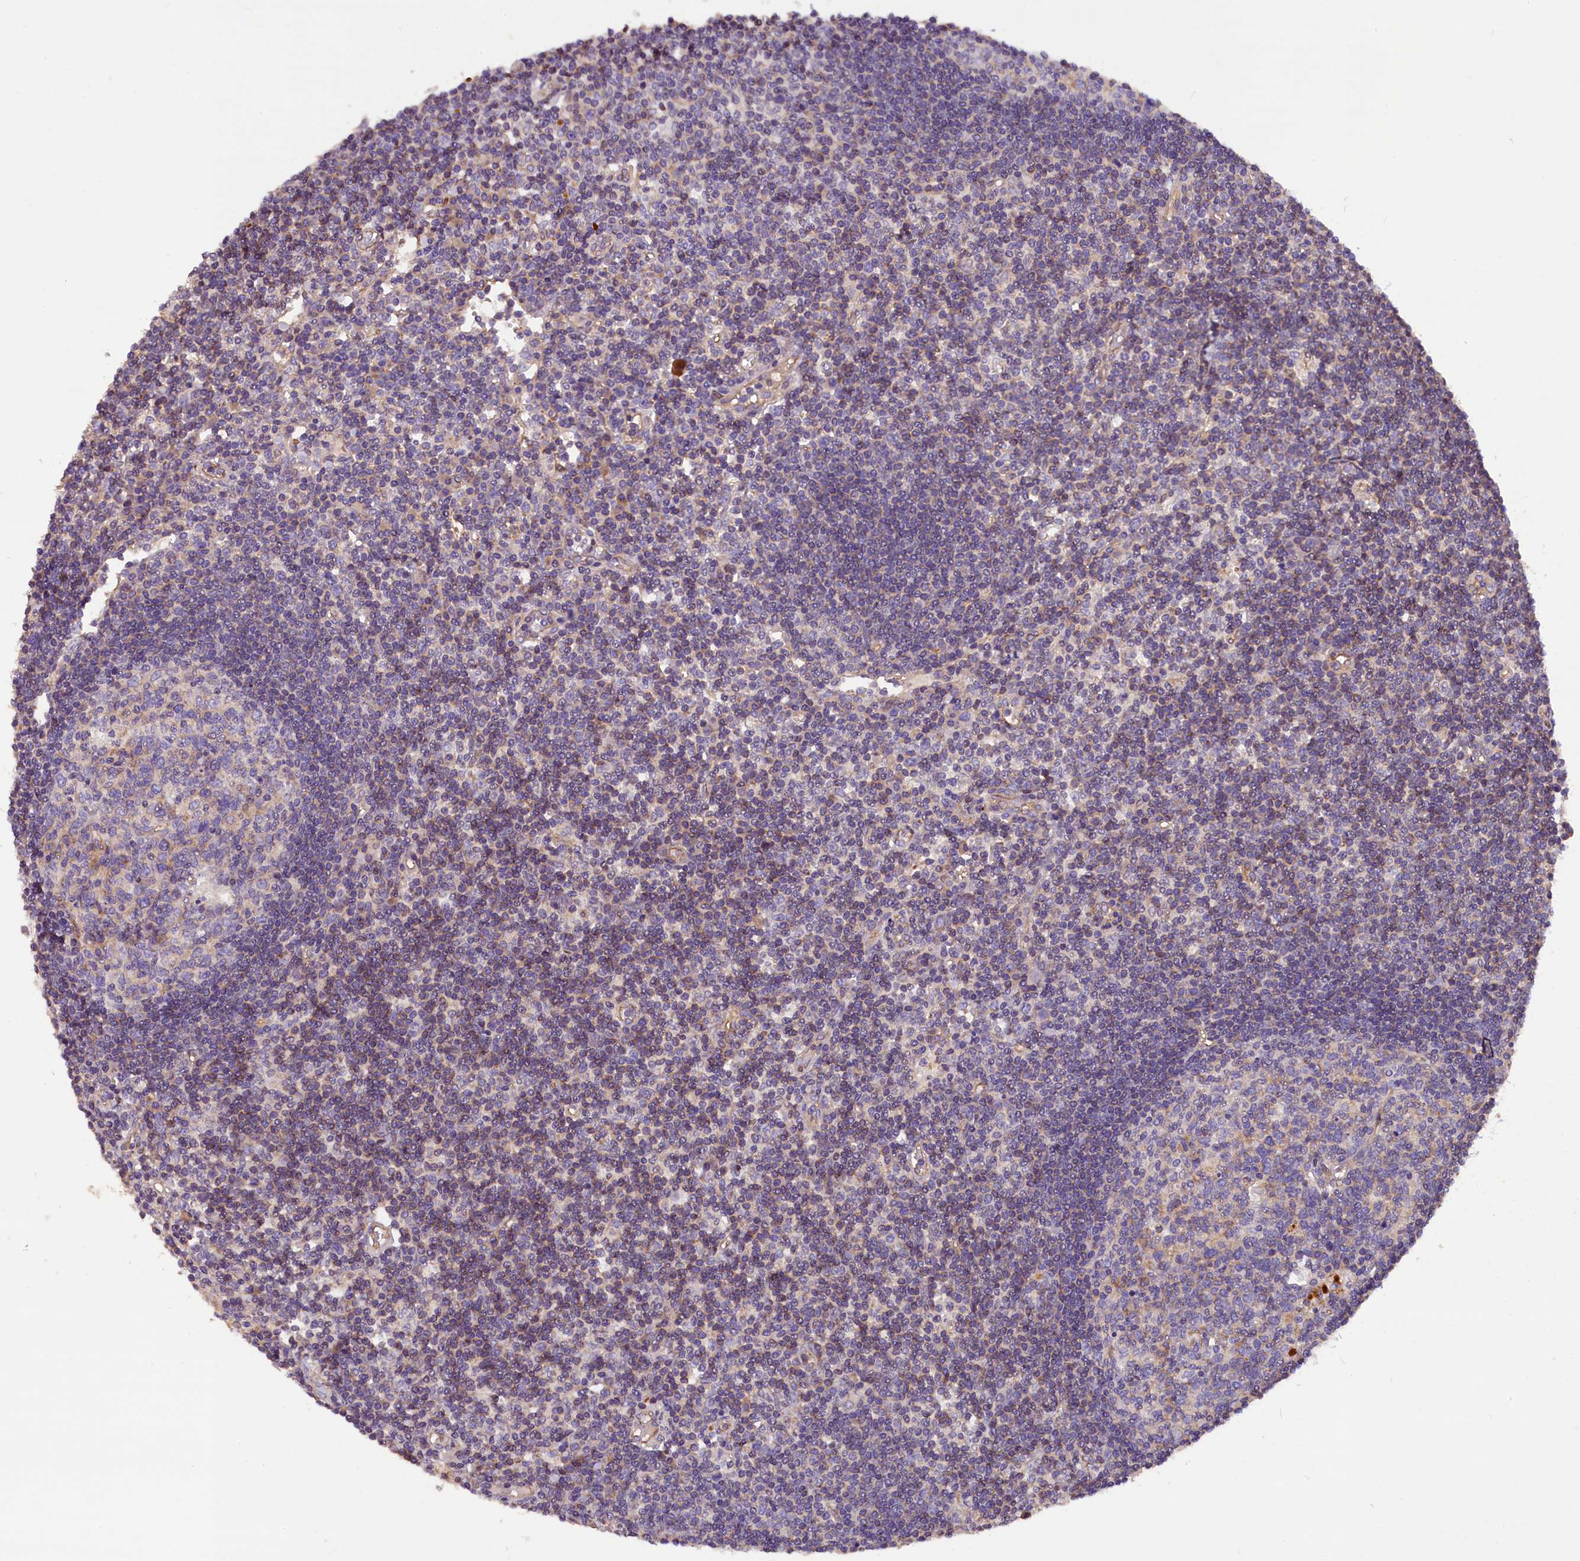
{"staining": {"intensity": "negative", "quantity": "none", "location": "none"}, "tissue": "lymph node", "cell_type": "Germinal center cells", "image_type": "normal", "snomed": [{"axis": "morphology", "description": "Normal tissue, NOS"}, {"axis": "topography", "description": "Lymph node"}], "caption": "Photomicrograph shows no significant protein expression in germinal center cells of unremarkable lymph node. (DAB immunohistochemistry (IHC) with hematoxylin counter stain).", "gene": "ERMARD", "patient": {"sex": "female", "age": 55}}